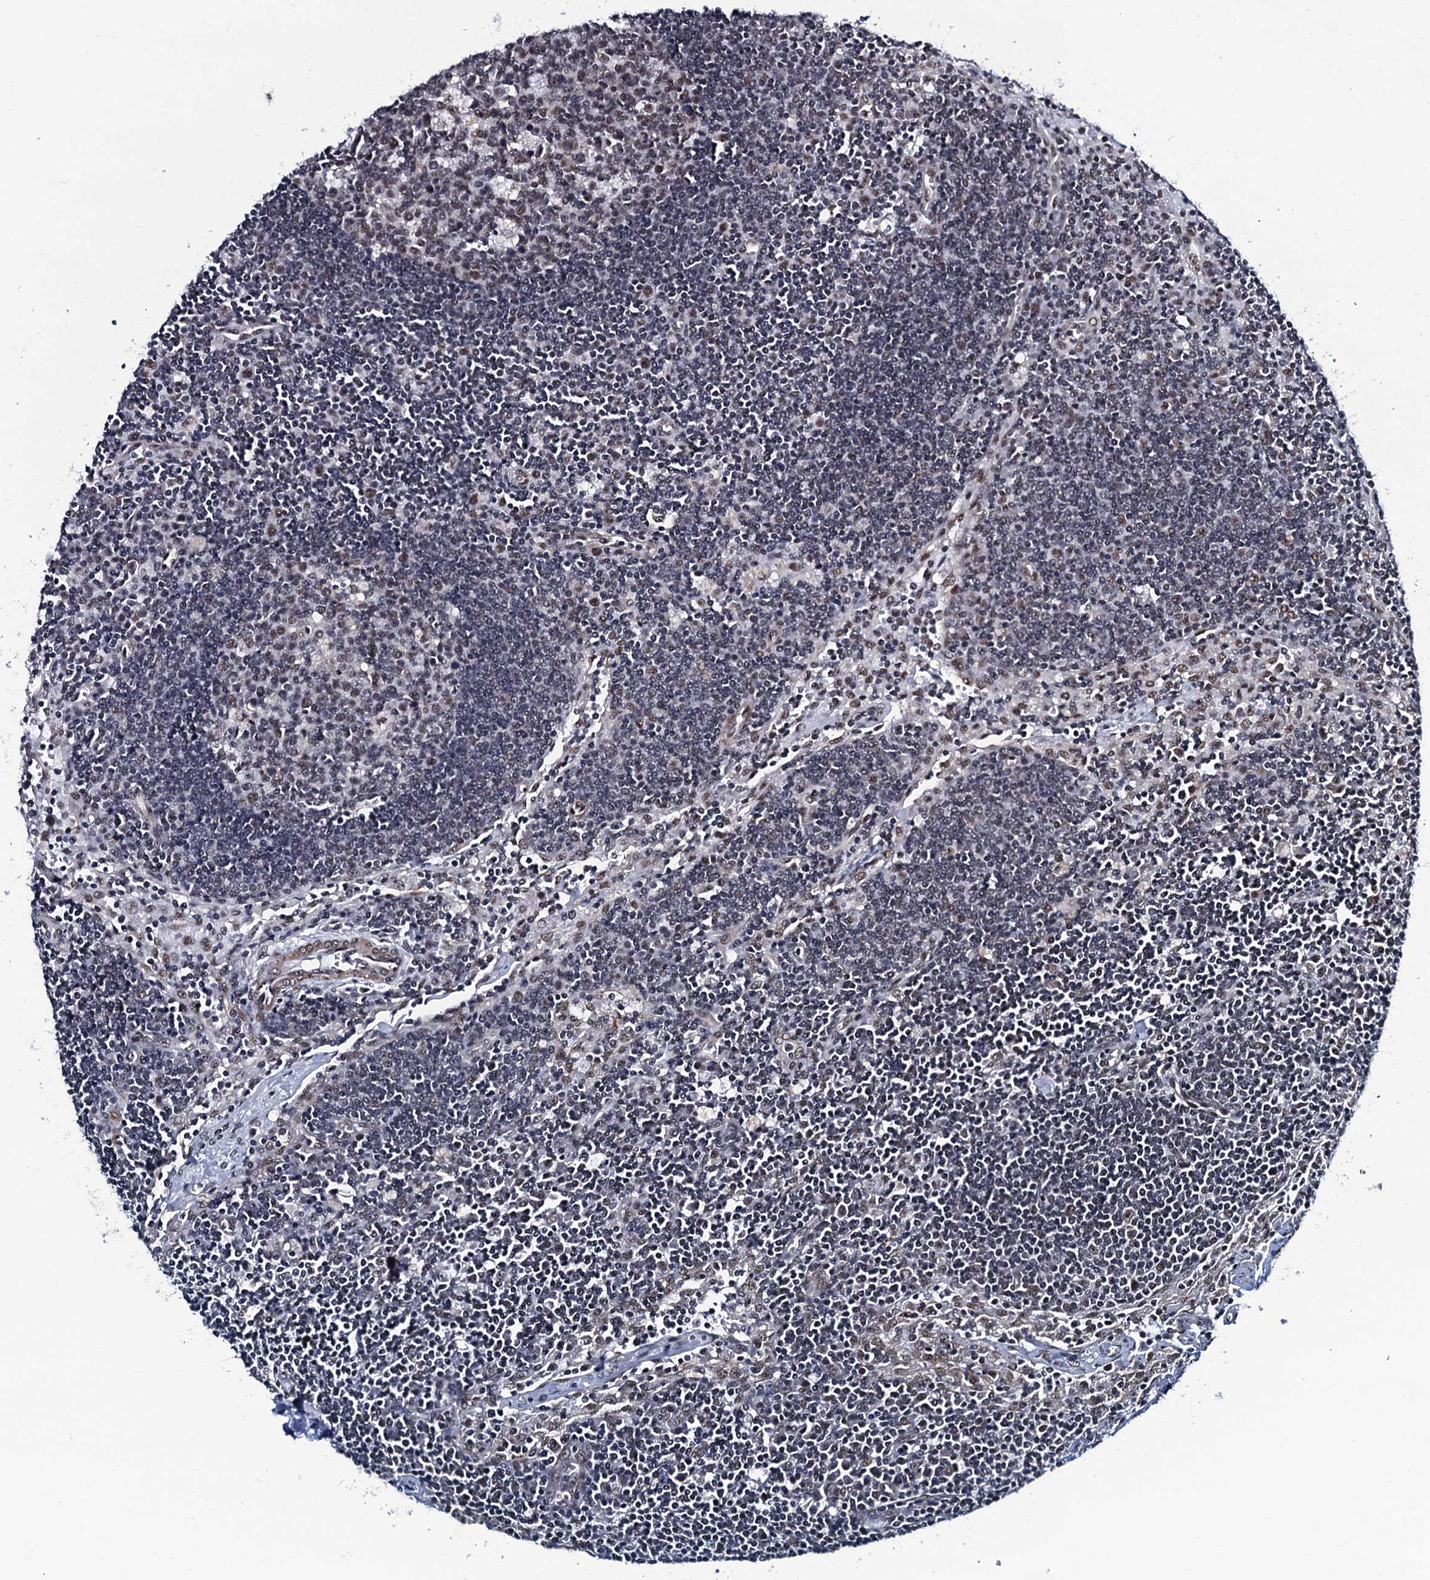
{"staining": {"intensity": "moderate", "quantity": "<25%", "location": "nuclear"}, "tissue": "lymph node", "cell_type": "Germinal center cells", "image_type": "normal", "snomed": [{"axis": "morphology", "description": "Normal tissue, NOS"}, {"axis": "topography", "description": "Lymph node"}], "caption": "Lymph node stained for a protein shows moderate nuclear positivity in germinal center cells. (Stains: DAB (3,3'-diaminobenzidine) in brown, nuclei in blue, Microscopy: brightfield microscopy at high magnification).", "gene": "CWC15", "patient": {"sex": "male", "age": 58}}